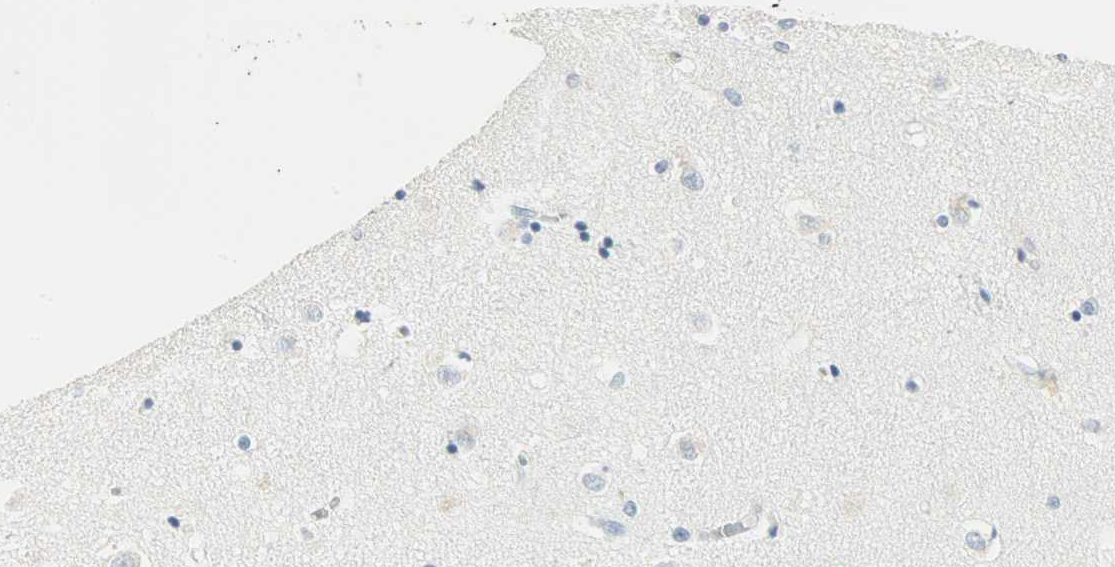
{"staining": {"intensity": "weak", "quantity": "<25%", "location": "cytoplasmic/membranous"}, "tissue": "caudate", "cell_type": "Glial cells", "image_type": "normal", "snomed": [{"axis": "morphology", "description": "Normal tissue, NOS"}, {"axis": "topography", "description": "Lateral ventricle wall"}], "caption": "Glial cells are negative for protein expression in normal human caudate. (IHC, brightfield microscopy, high magnification).", "gene": "PTPN6", "patient": {"sex": "female", "age": 54}}